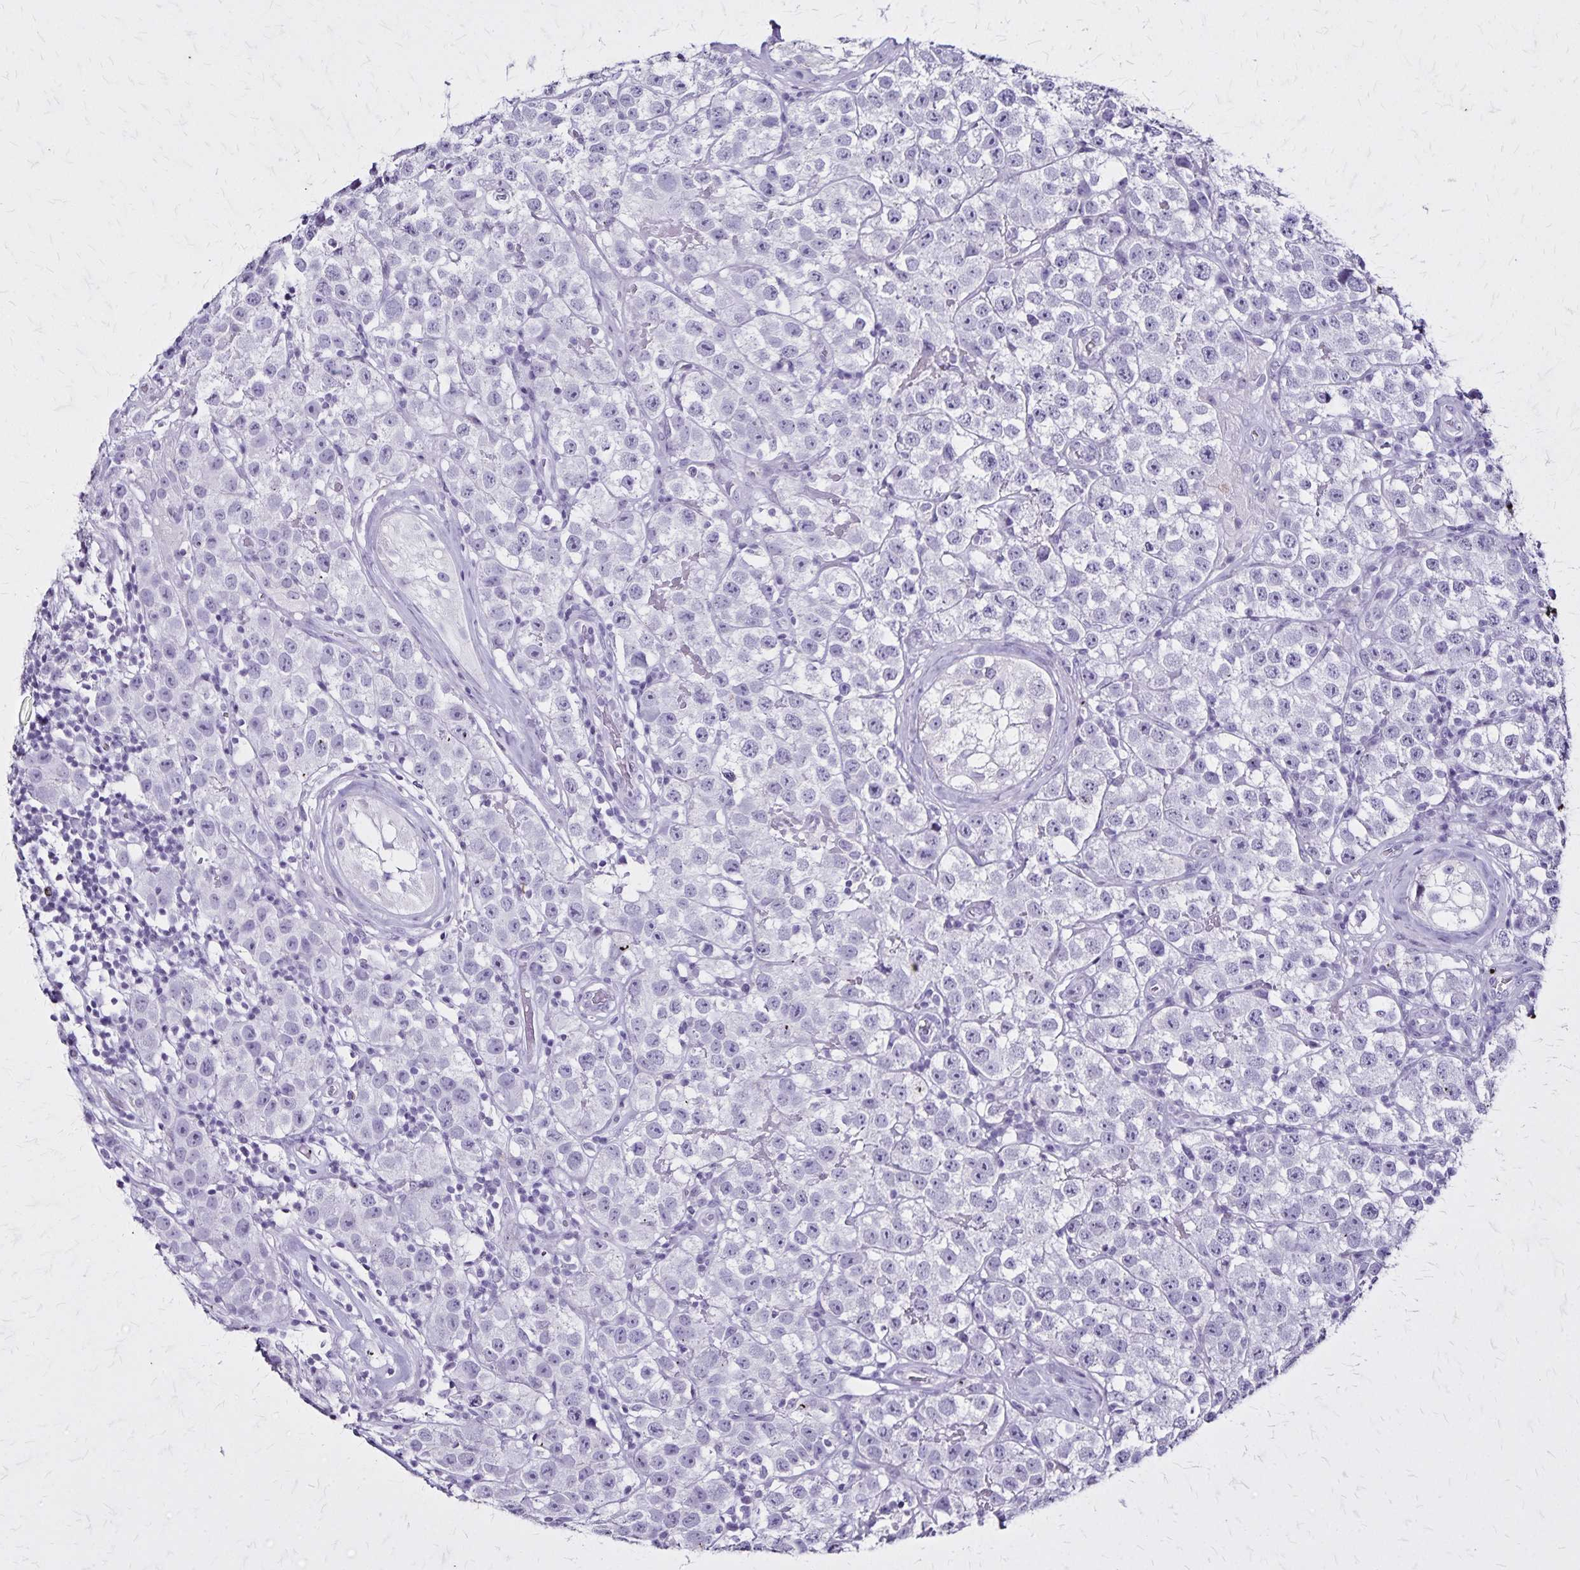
{"staining": {"intensity": "negative", "quantity": "none", "location": "none"}, "tissue": "testis cancer", "cell_type": "Tumor cells", "image_type": "cancer", "snomed": [{"axis": "morphology", "description": "Seminoma, NOS"}, {"axis": "topography", "description": "Testis"}], "caption": "IHC of seminoma (testis) shows no positivity in tumor cells.", "gene": "KRT2", "patient": {"sex": "male", "age": 34}}